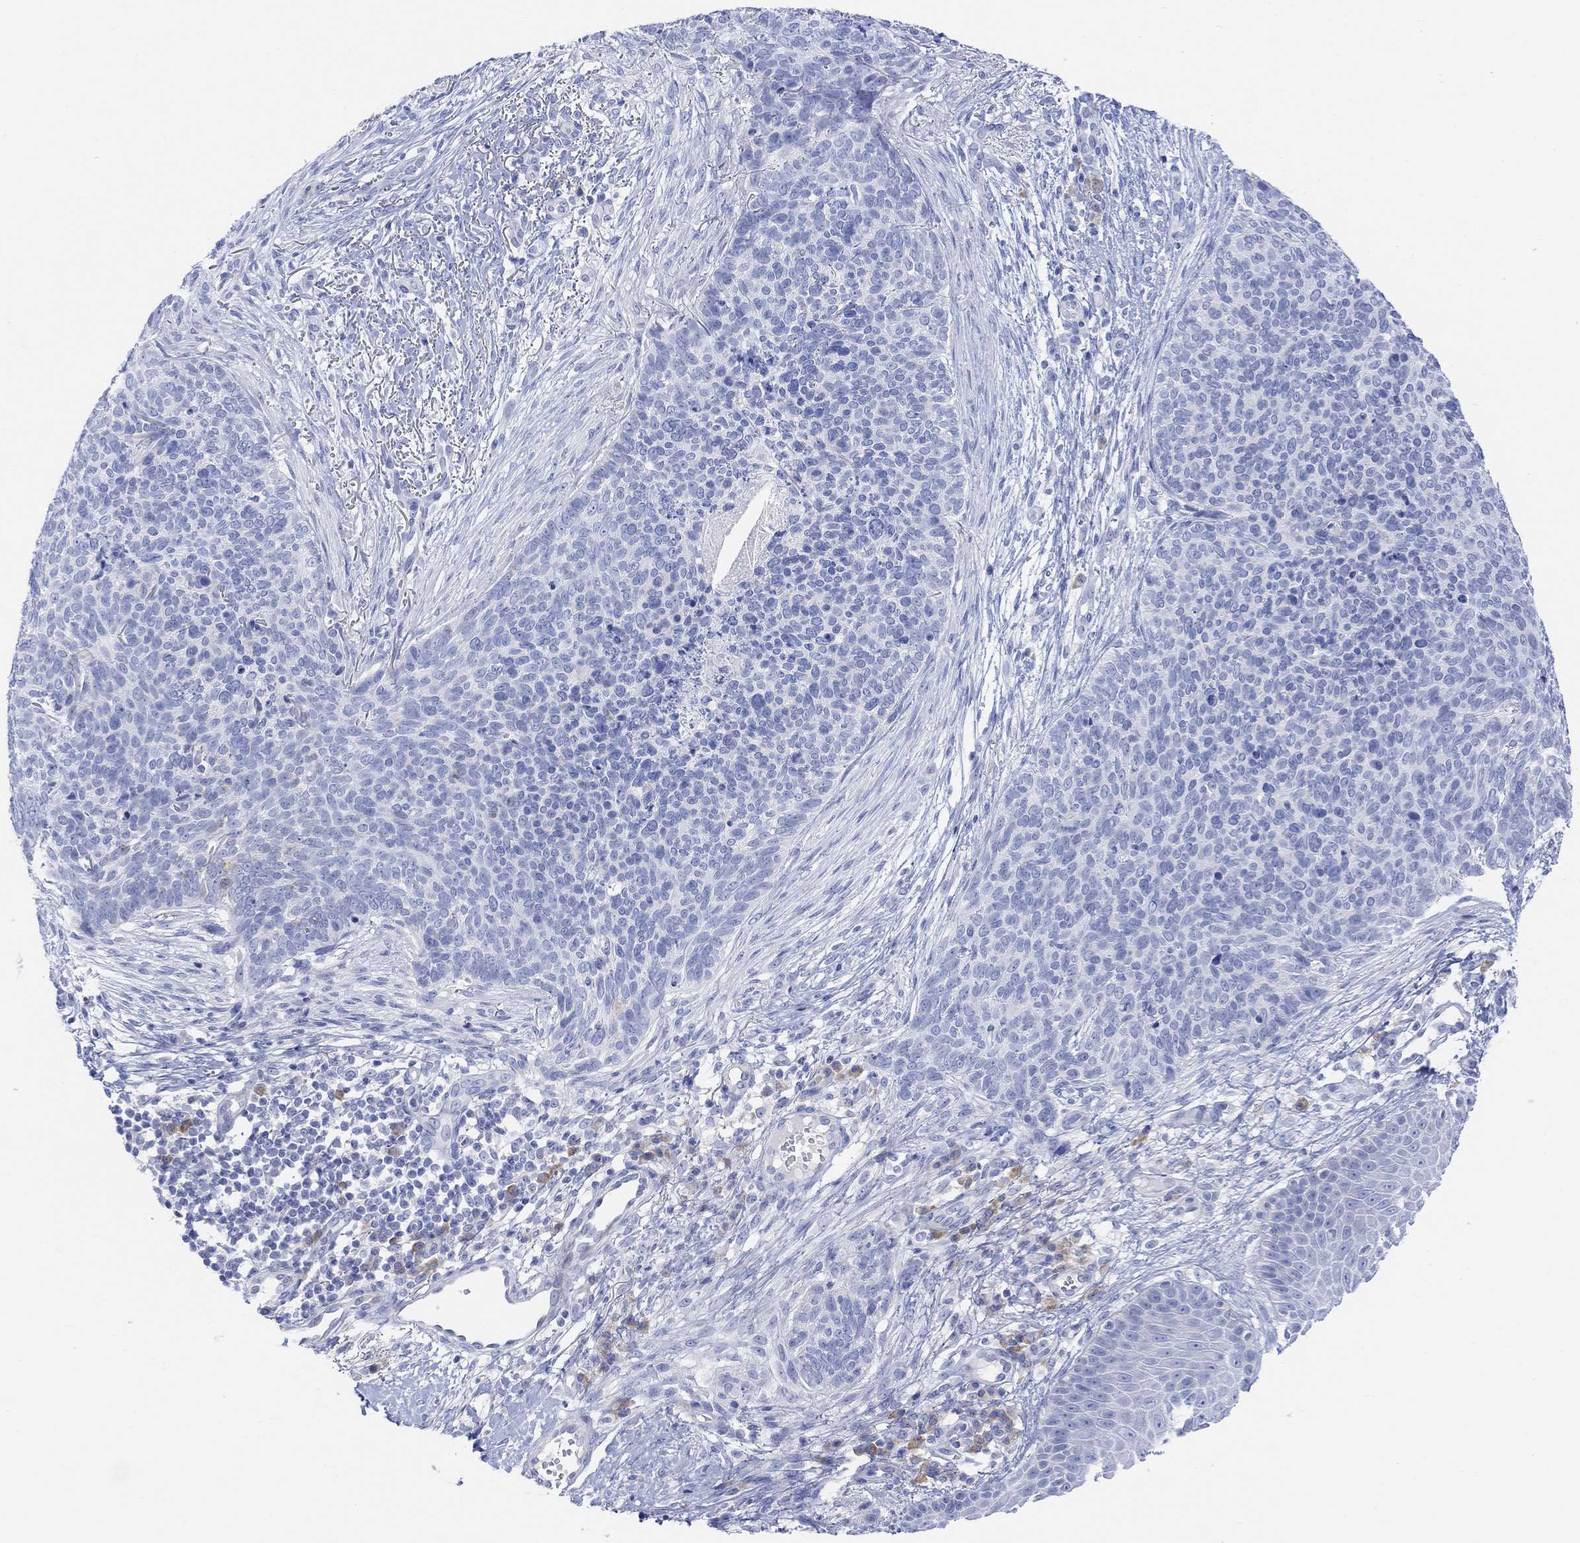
{"staining": {"intensity": "negative", "quantity": "none", "location": "none"}, "tissue": "skin cancer", "cell_type": "Tumor cells", "image_type": "cancer", "snomed": [{"axis": "morphology", "description": "Basal cell carcinoma"}, {"axis": "topography", "description": "Skin"}], "caption": "Immunohistochemistry (IHC) micrograph of skin basal cell carcinoma stained for a protein (brown), which demonstrates no expression in tumor cells.", "gene": "GNG13", "patient": {"sex": "male", "age": 64}}